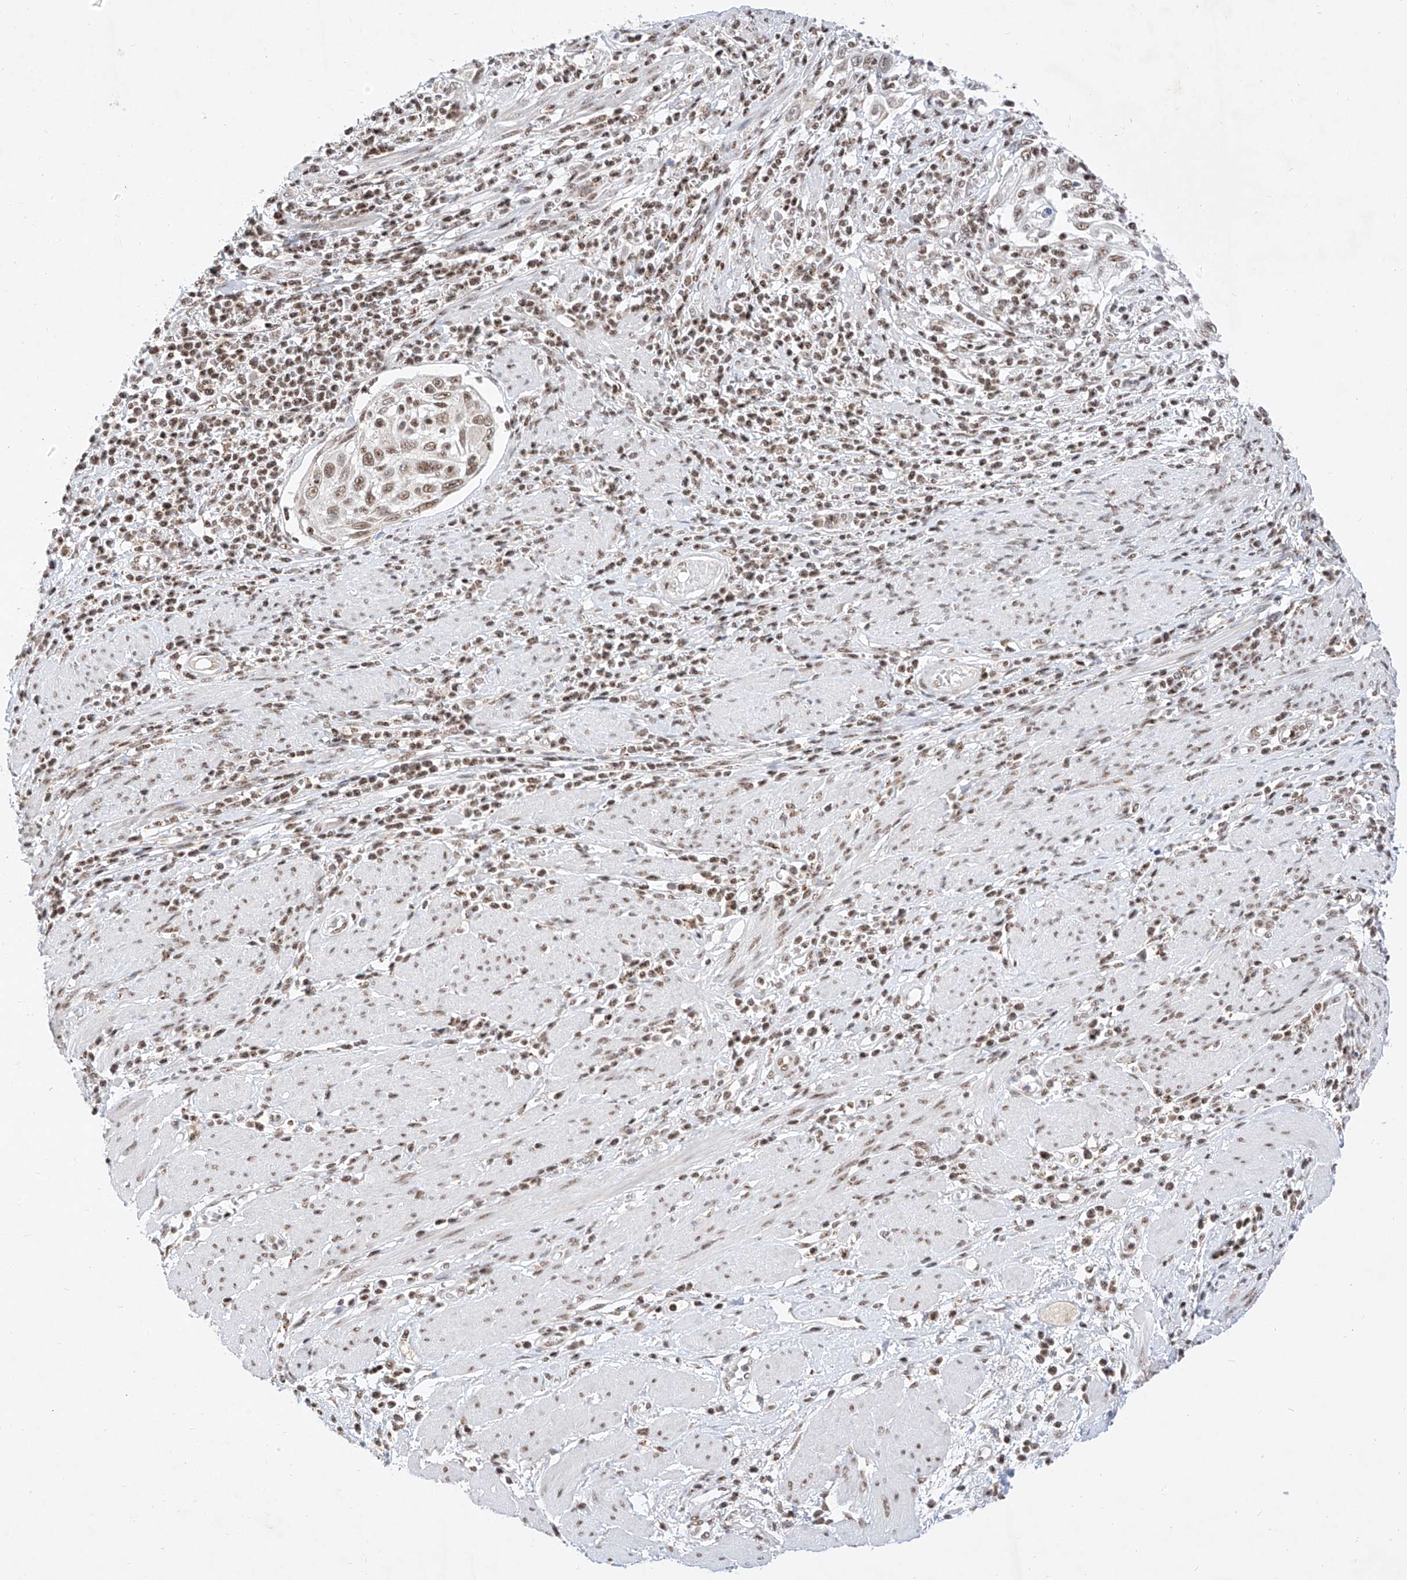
{"staining": {"intensity": "moderate", "quantity": ">75%", "location": "nuclear"}, "tissue": "cervical cancer", "cell_type": "Tumor cells", "image_type": "cancer", "snomed": [{"axis": "morphology", "description": "Squamous cell carcinoma, NOS"}, {"axis": "topography", "description": "Cervix"}], "caption": "Immunohistochemical staining of cervical squamous cell carcinoma reveals moderate nuclear protein expression in approximately >75% of tumor cells.", "gene": "NRF1", "patient": {"sex": "female", "age": 70}}